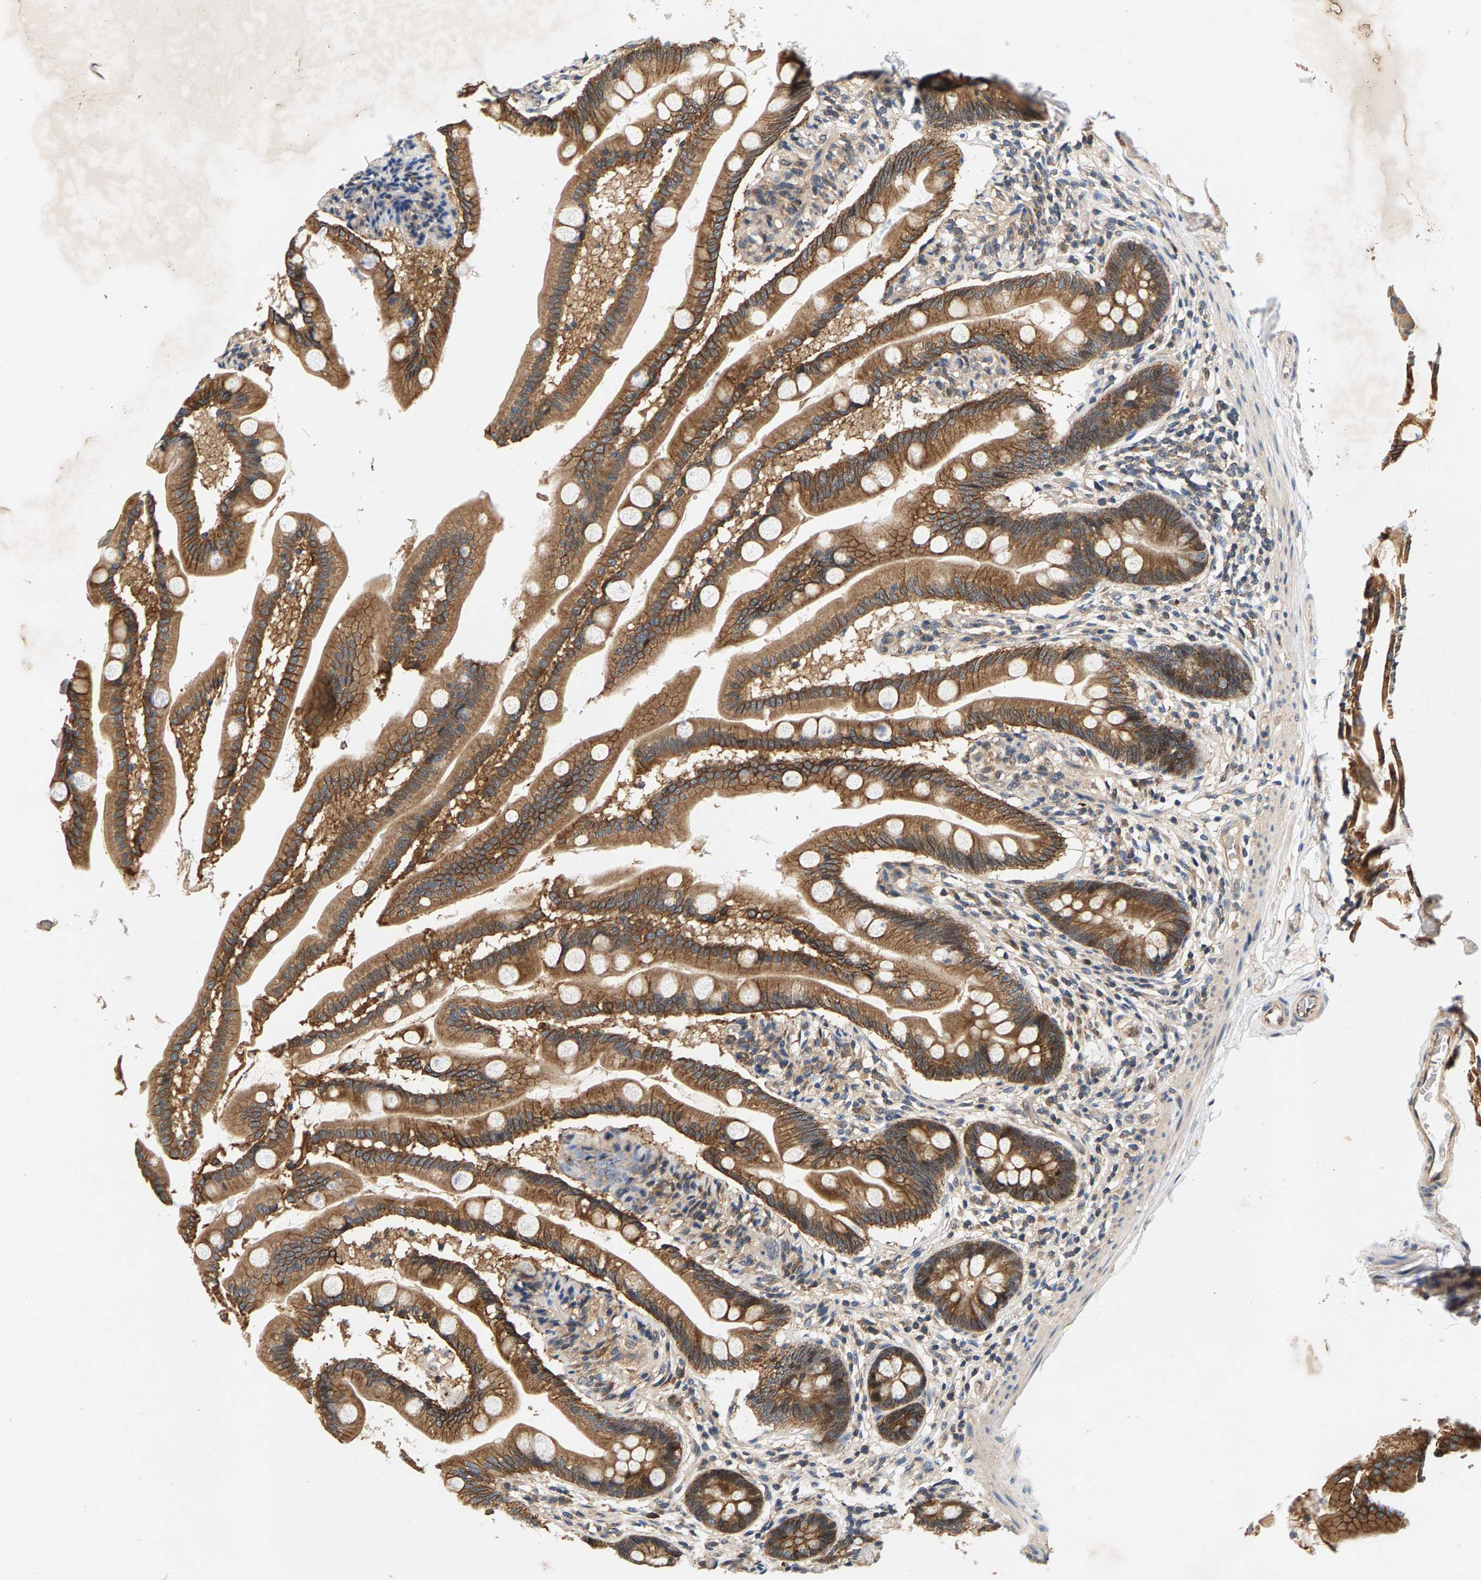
{"staining": {"intensity": "moderate", "quantity": ">75%", "location": "cytoplasmic/membranous"}, "tissue": "small intestine", "cell_type": "Glandular cells", "image_type": "normal", "snomed": [{"axis": "morphology", "description": "Normal tissue, NOS"}, {"axis": "topography", "description": "Small intestine"}], "caption": "Small intestine was stained to show a protein in brown. There is medium levels of moderate cytoplasmic/membranous staining in approximately >75% of glandular cells. The protein is stained brown, and the nuclei are stained in blue (DAB (3,3'-diaminobenzidine) IHC with brightfield microscopy, high magnification).", "gene": "FAM78A", "patient": {"sex": "female", "age": 56}}